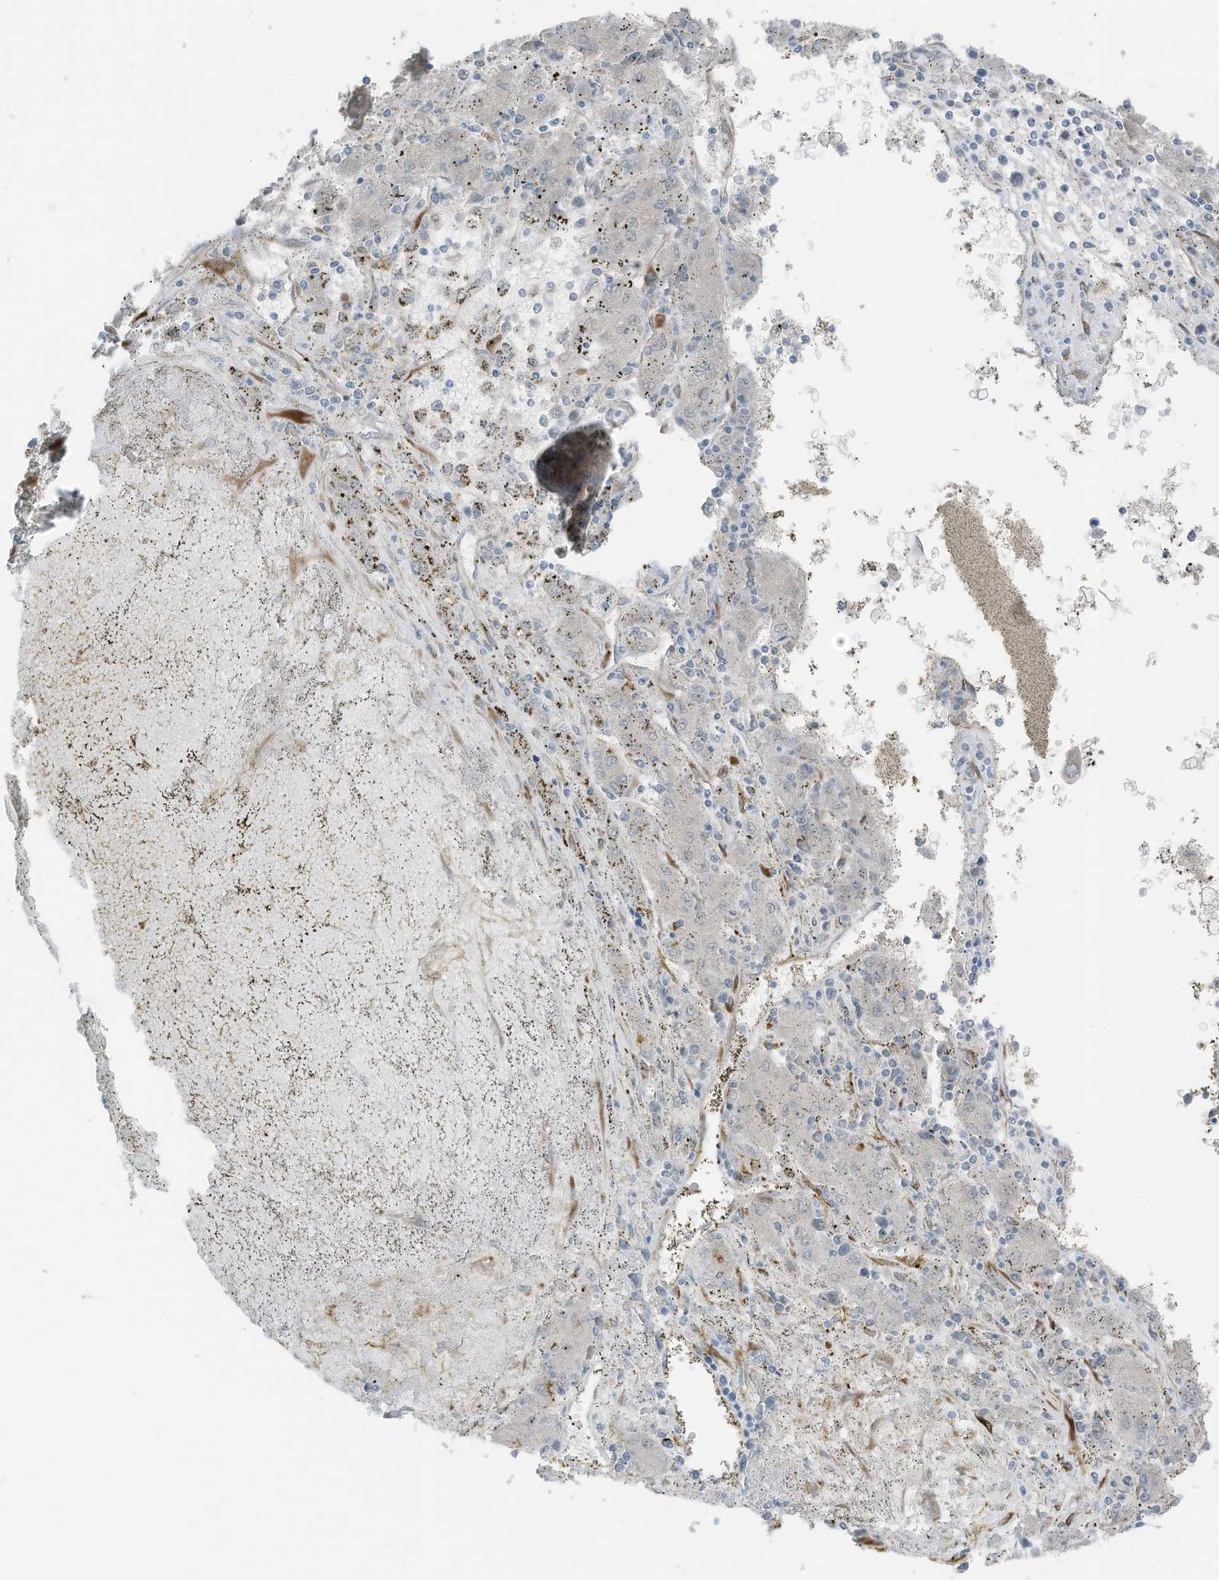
{"staining": {"intensity": "negative", "quantity": "none", "location": "none"}, "tissue": "liver cancer", "cell_type": "Tumor cells", "image_type": "cancer", "snomed": [{"axis": "morphology", "description": "Carcinoma, Hepatocellular, NOS"}, {"axis": "topography", "description": "Liver"}], "caption": "High power microscopy micrograph of an immunohistochemistry (IHC) photomicrograph of liver cancer (hepatocellular carcinoma), revealing no significant expression in tumor cells. (DAB immunohistochemistry (IHC) visualized using brightfield microscopy, high magnification).", "gene": "ARHGEF33", "patient": {"sex": "male", "age": 72}}